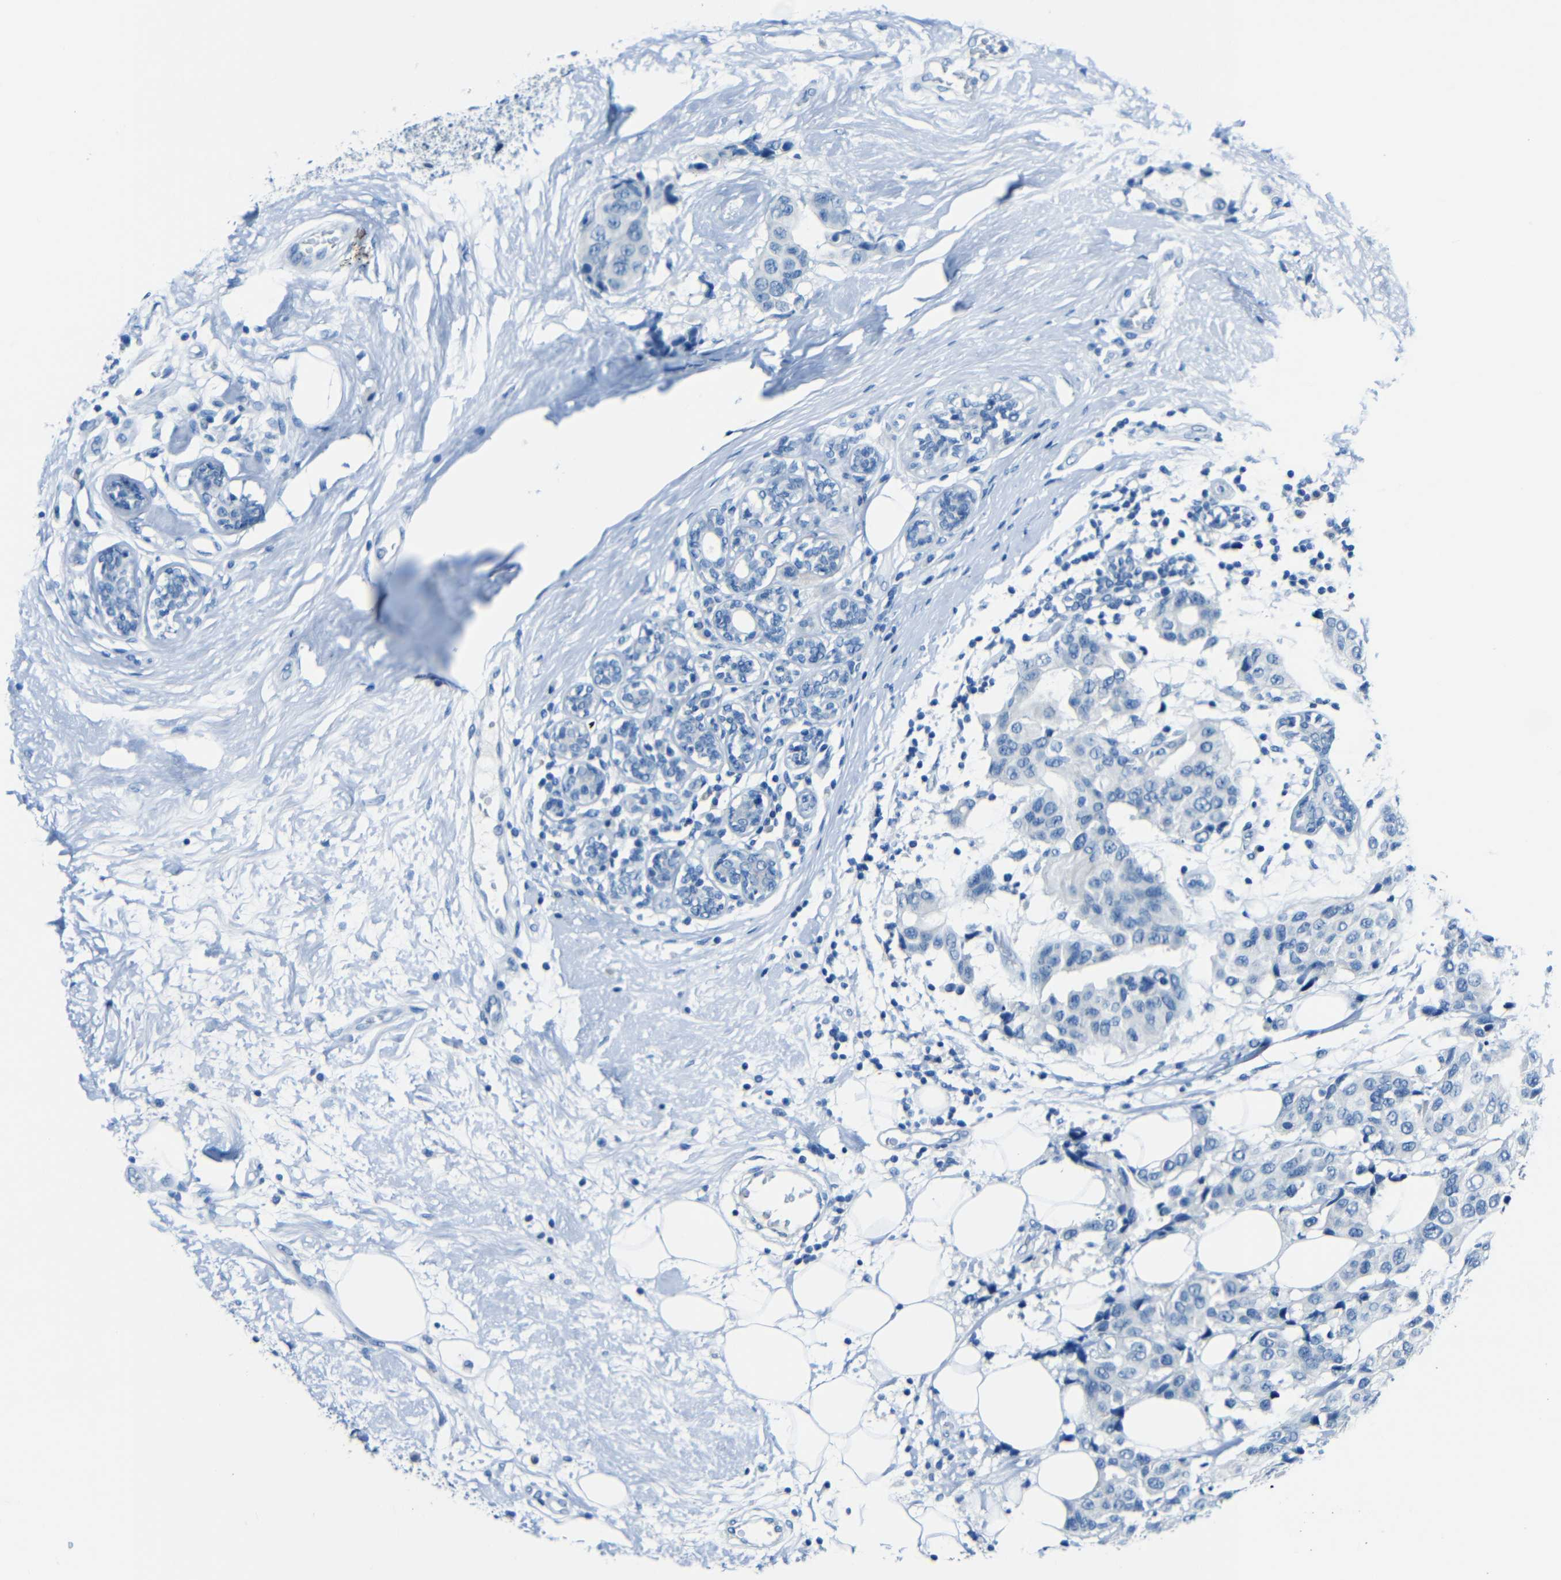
{"staining": {"intensity": "negative", "quantity": "none", "location": "none"}, "tissue": "breast cancer", "cell_type": "Tumor cells", "image_type": "cancer", "snomed": [{"axis": "morphology", "description": "Normal tissue, NOS"}, {"axis": "morphology", "description": "Duct carcinoma"}, {"axis": "topography", "description": "Breast"}], "caption": "The histopathology image exhibits no significant expression in tumor cells of breast cancer. The staining is performed using DAB (3,3'-diaminobenzidine) brown chromogen with nuclei counter-stained in using hematoxylin.", "gene": "FBN2", "patient": {"sex": "female", "age": 39}}